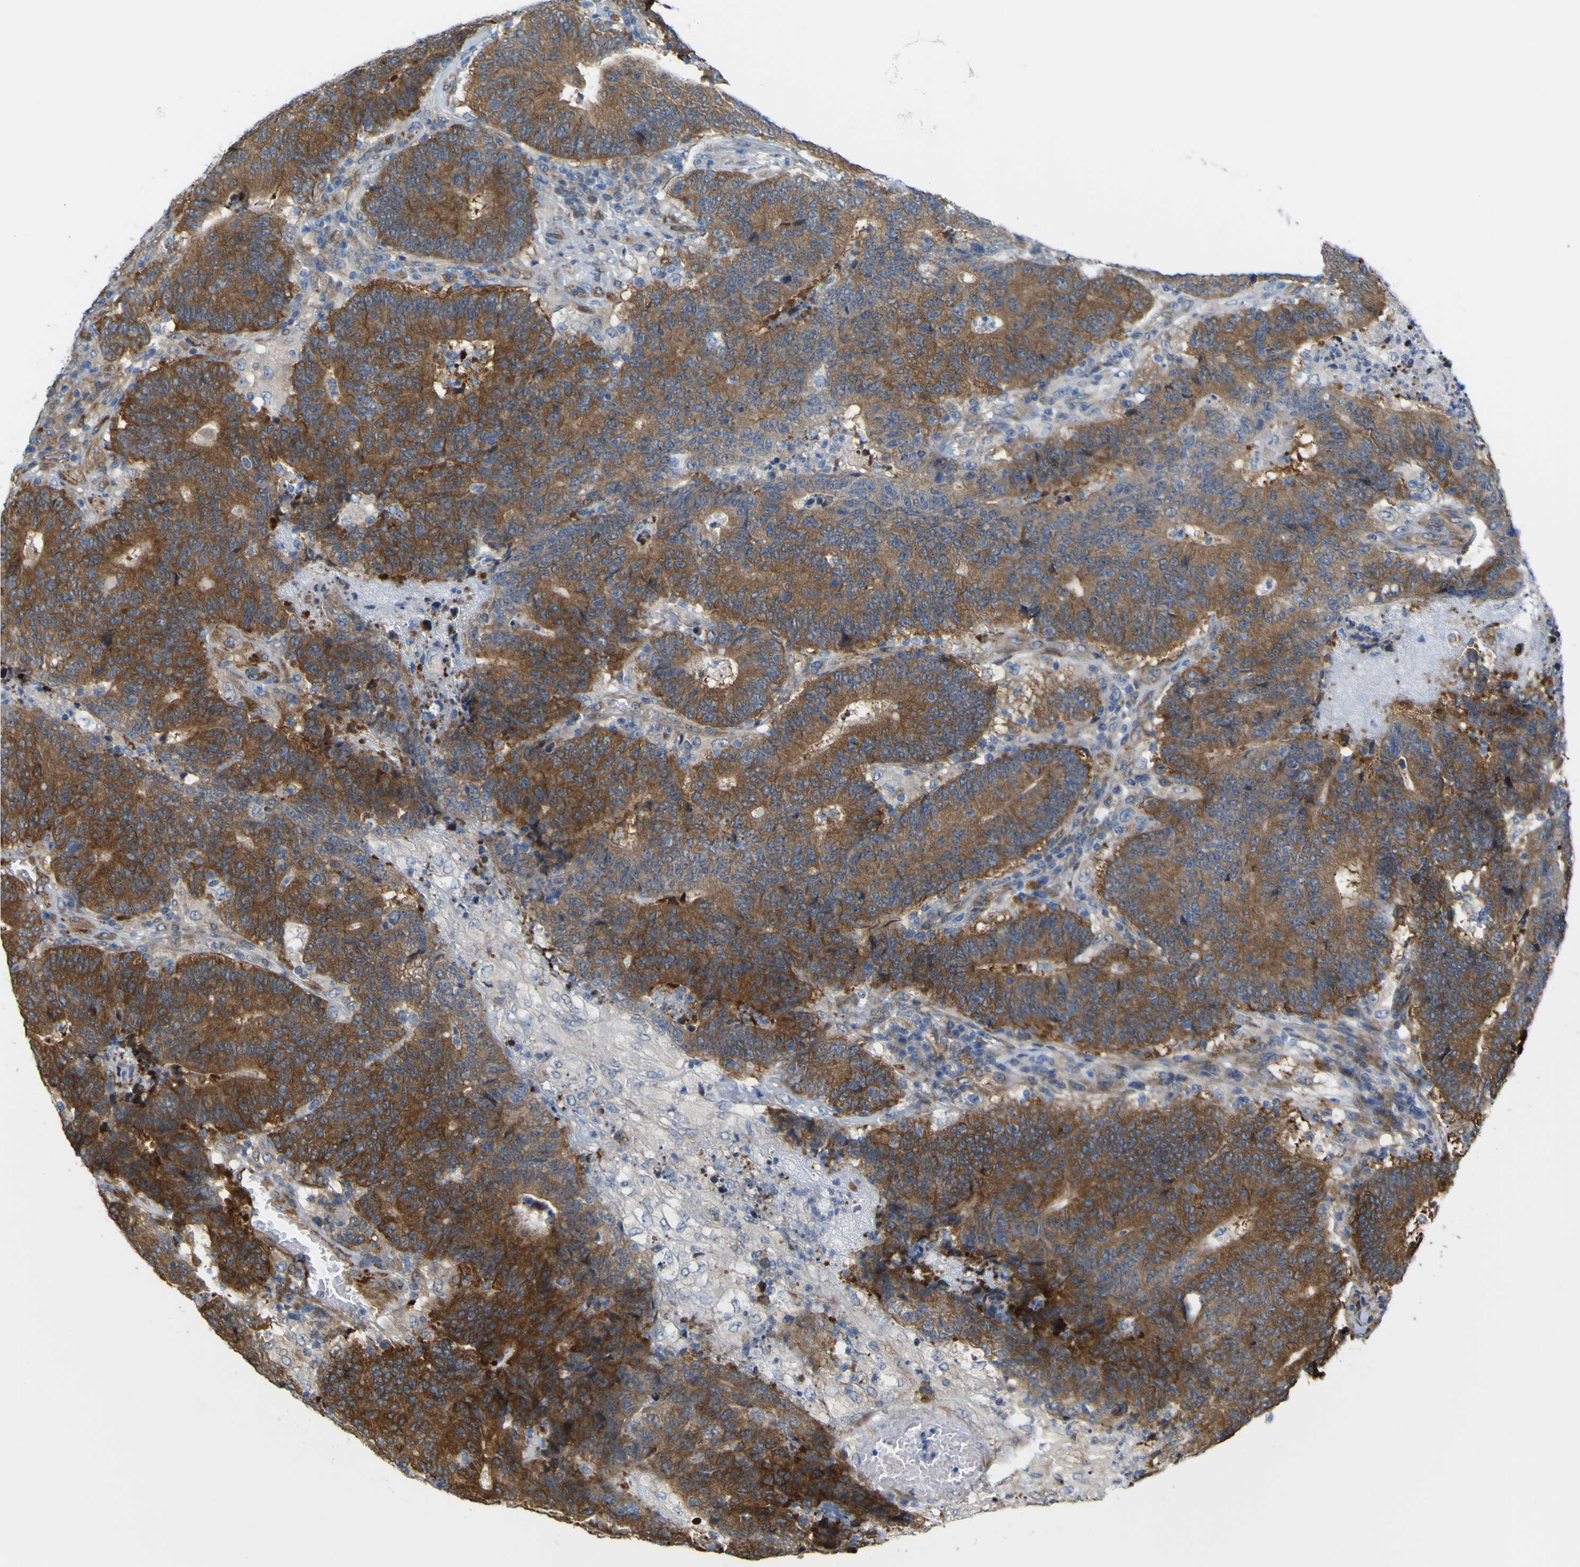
{"staining": {"intensity": "strong", "quantity": ">75%", "location": "cytoplasmic/membranous"}, "tissue": "colorectal cancer", "cell_type": "Tumor cells", "image_type": "cancer", "snomed": [{"axis": "morphology", "description": "Normal tissue, NOS"}, {"axis": "morphology", "description": "Adenocarcinoma, NOS"}, {"axis": "topography", "description": "Colon"}], "caption": "Colorectal cancer stained with immunohistochemistry (IHC) displays strong cytoplasmic/membranous staining in about >75% of tumor cells.", "gene": "JPH1", "patient": {"sex": "female", "age": 75}}